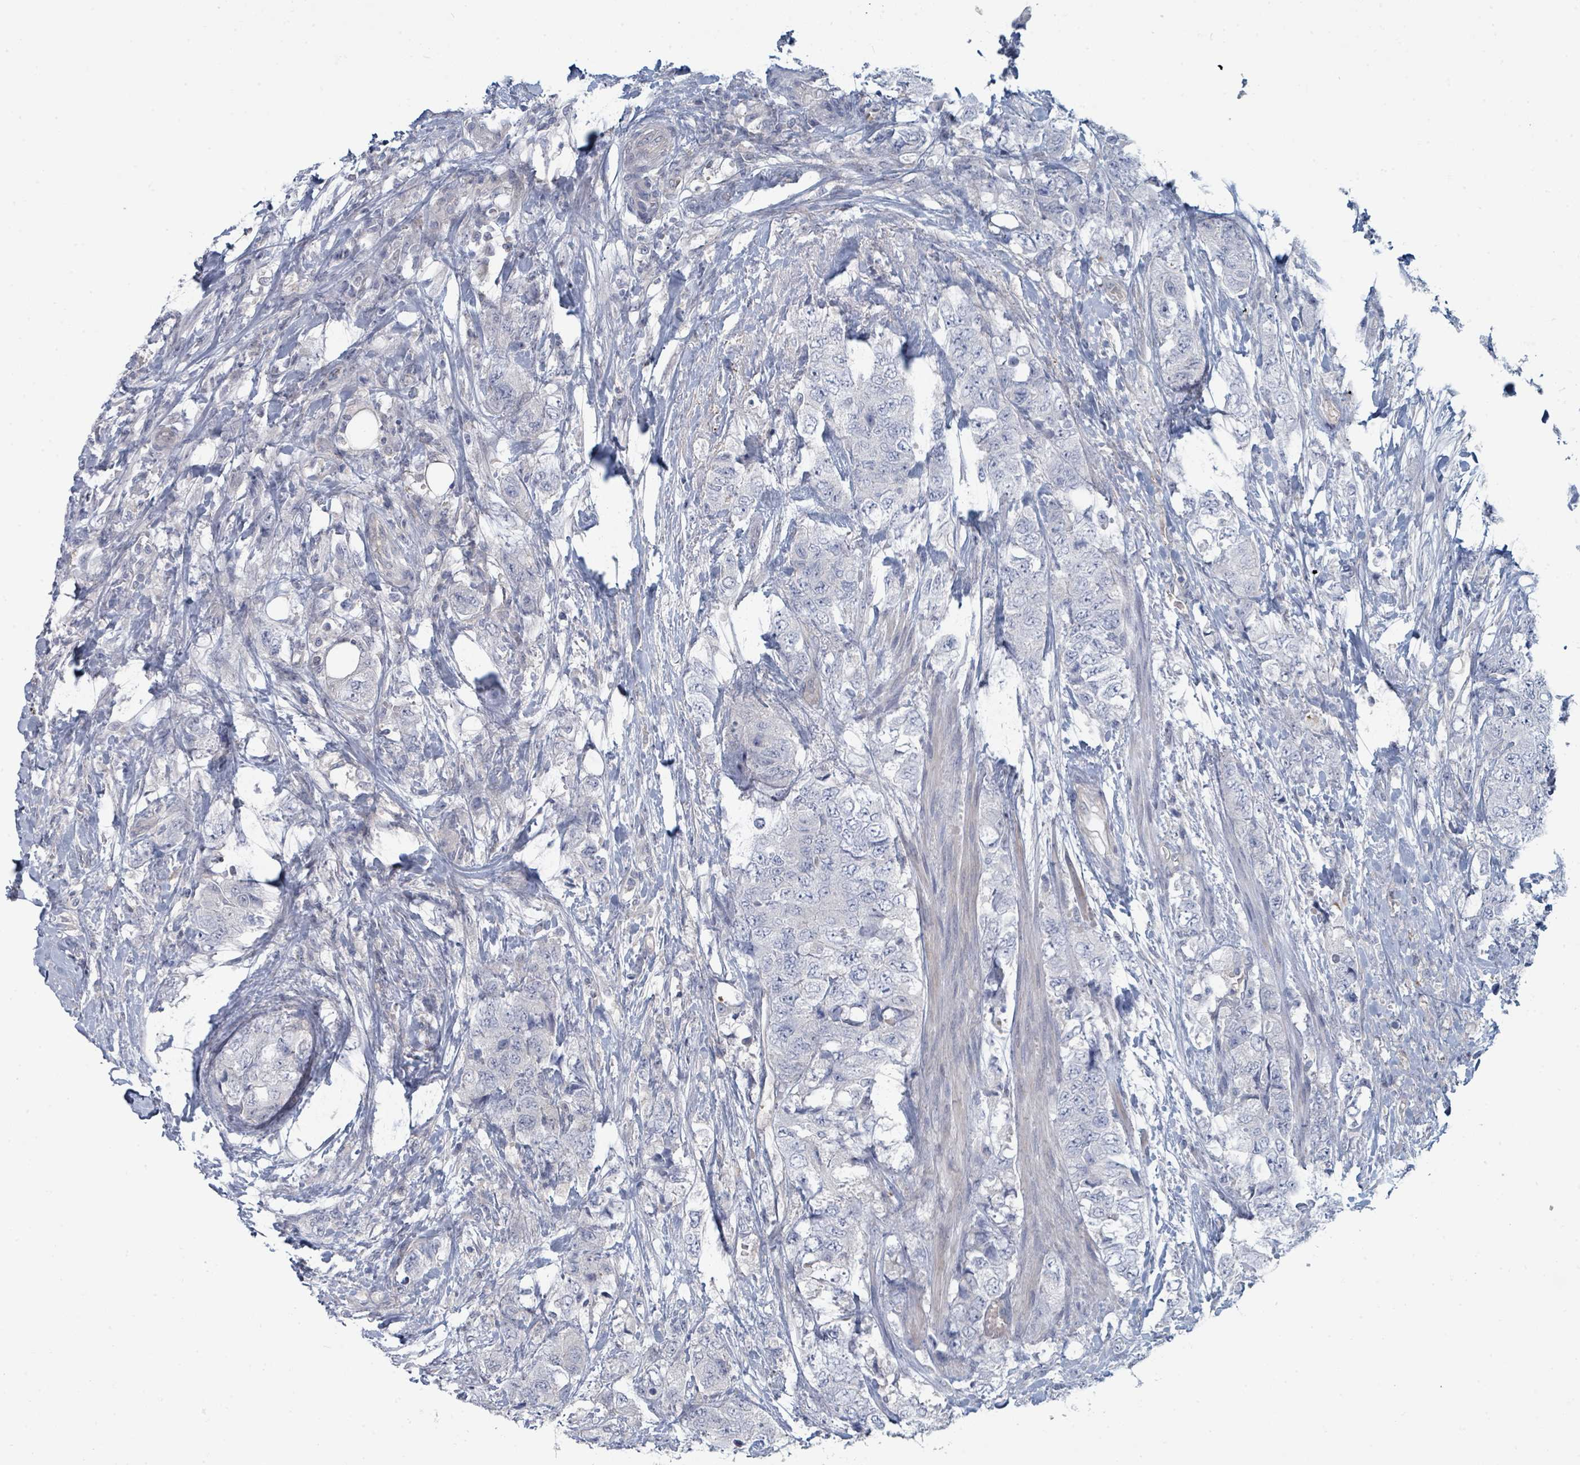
{"staining": {"intensity": "negative", "quantity": "none", "location": "none"}, "tissue": "urothelial cancer", "cell_type": "Tumor cells", "image_type": "cancer", "snomed": [{"axis": "morphology", "description": "Urothelial carcinoma, High grade"}, {"axis": "topography", "description": "Urinary bladder"}], "caption": "Histopathology image shows no protein expression in tumor cells of urothelial carcinoma (high-grade) tissue.", "gene": "SLC25A45", "patient": {"sex": "female", "age": 78}}